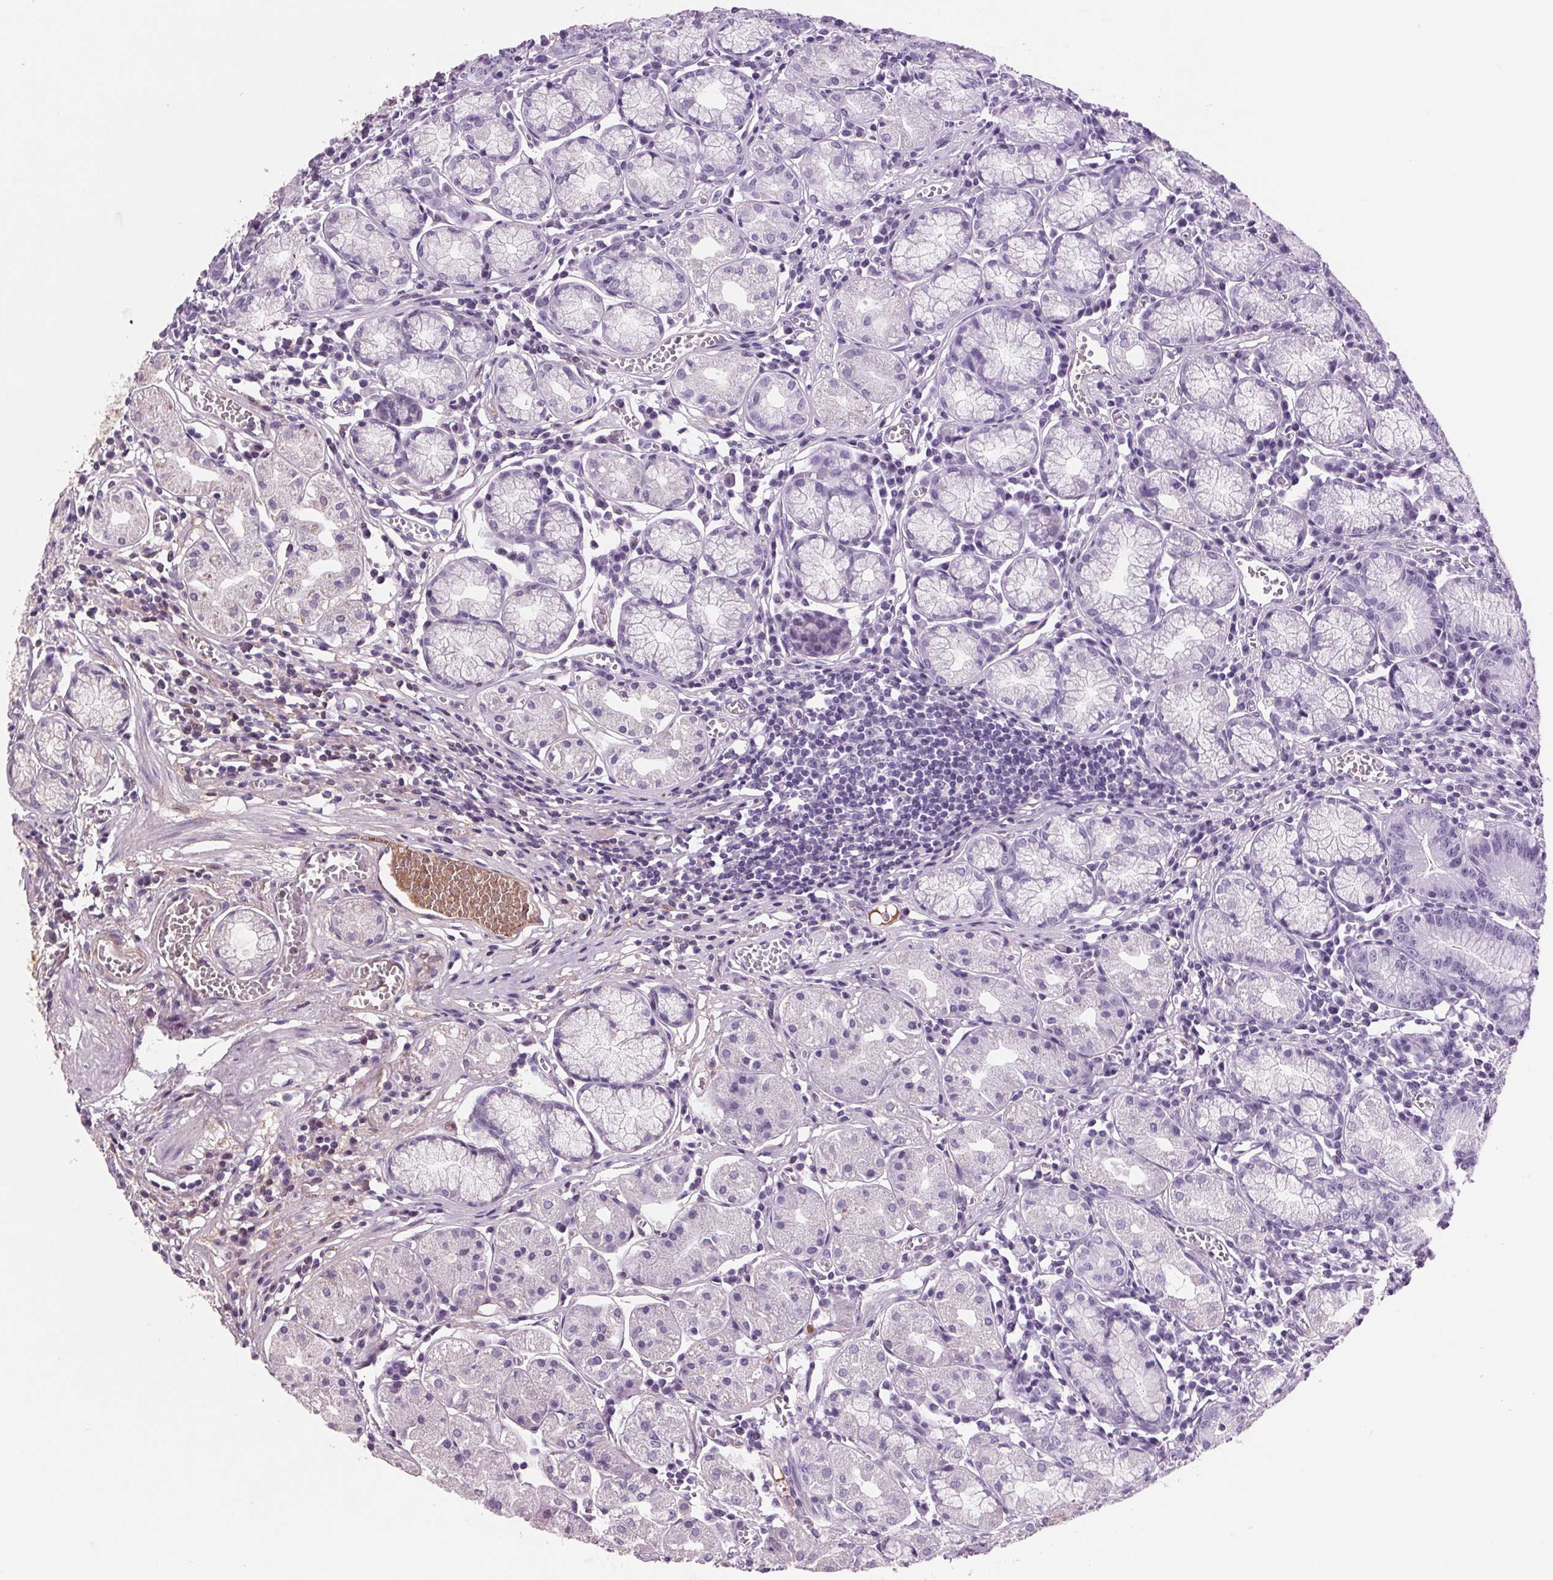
{"staining": {"intensity": "negative", "quantity": "none", "location": "none"}, "tissue": "stomach", "cell_type": "Glandular cells", "image_type": "normal", "snomed": [{"axis": "morphology", "description": "Normal tissue, NOS"}, {"axis": "topography", "description": "Stomach"}], "caption": "The immunohistochemistry micrograph has no significant expression in glandular cells of stomach. Nuclei are stained in blue.", "gene": "C6", "patient": {"sex": "male", "age": 55}}